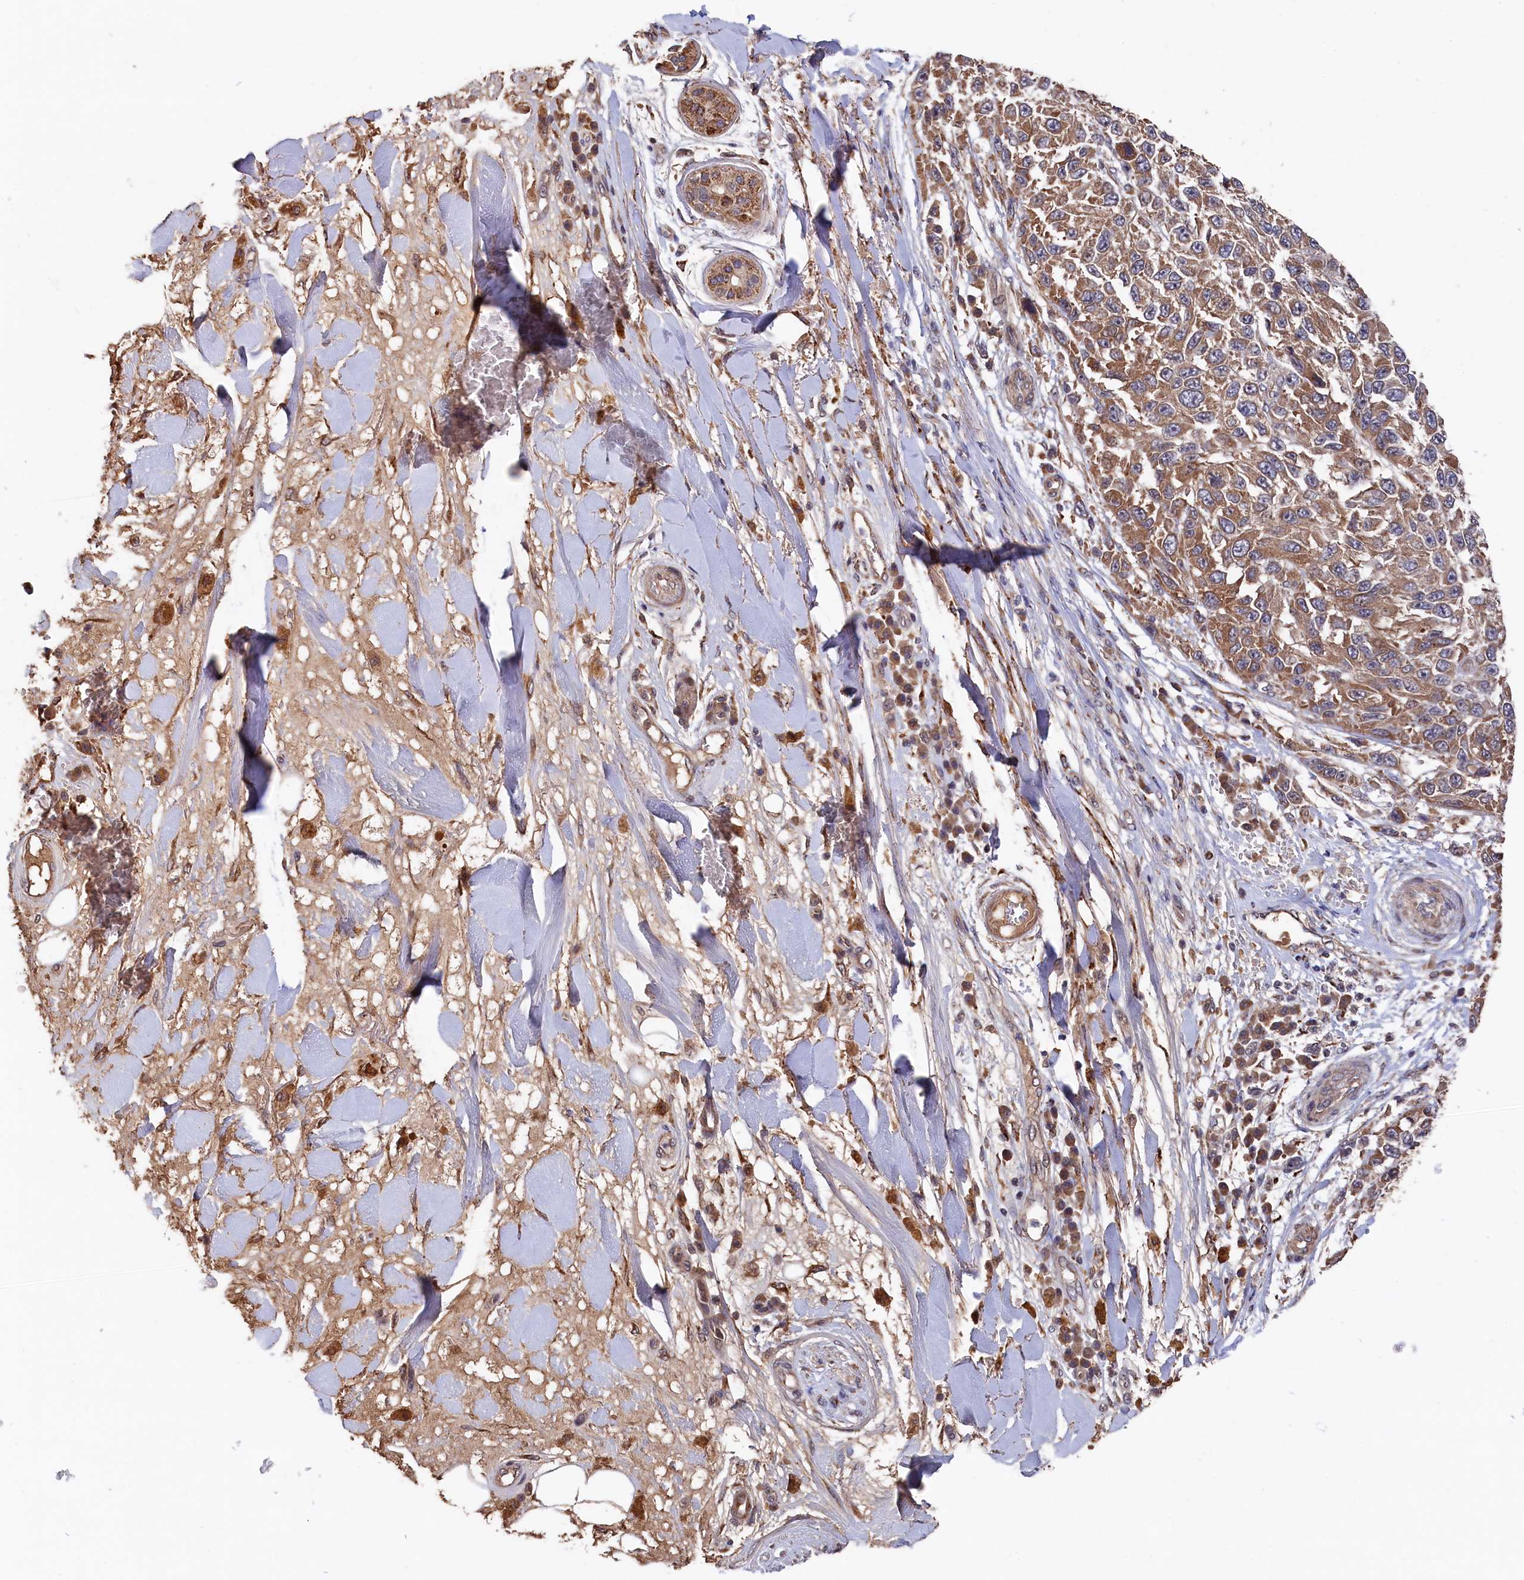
{"staining": {"intensity": "moderate", "quantity": ">75%", "location": "cytoplasmic/membranous"}, "tissue": "melanoma", "cell_type": "Tumor cells", "image_type": "cancer", "snomed": [{"axis": "morphology", "description": "Normal tissue, NOS"}, {"axis": "morphology", "description": "Malignant melanoma, NOS"}, {"axis": "topography", "description": "Skin"}], "caption": "Immunohistochemical staining of malignant melanoma shows moderate cytoplasmic/membranous protein positivity in approximately >75% of tumor cells.", "gene": "SLC12A4", "patient": {"sex": "female", "age": 96}}